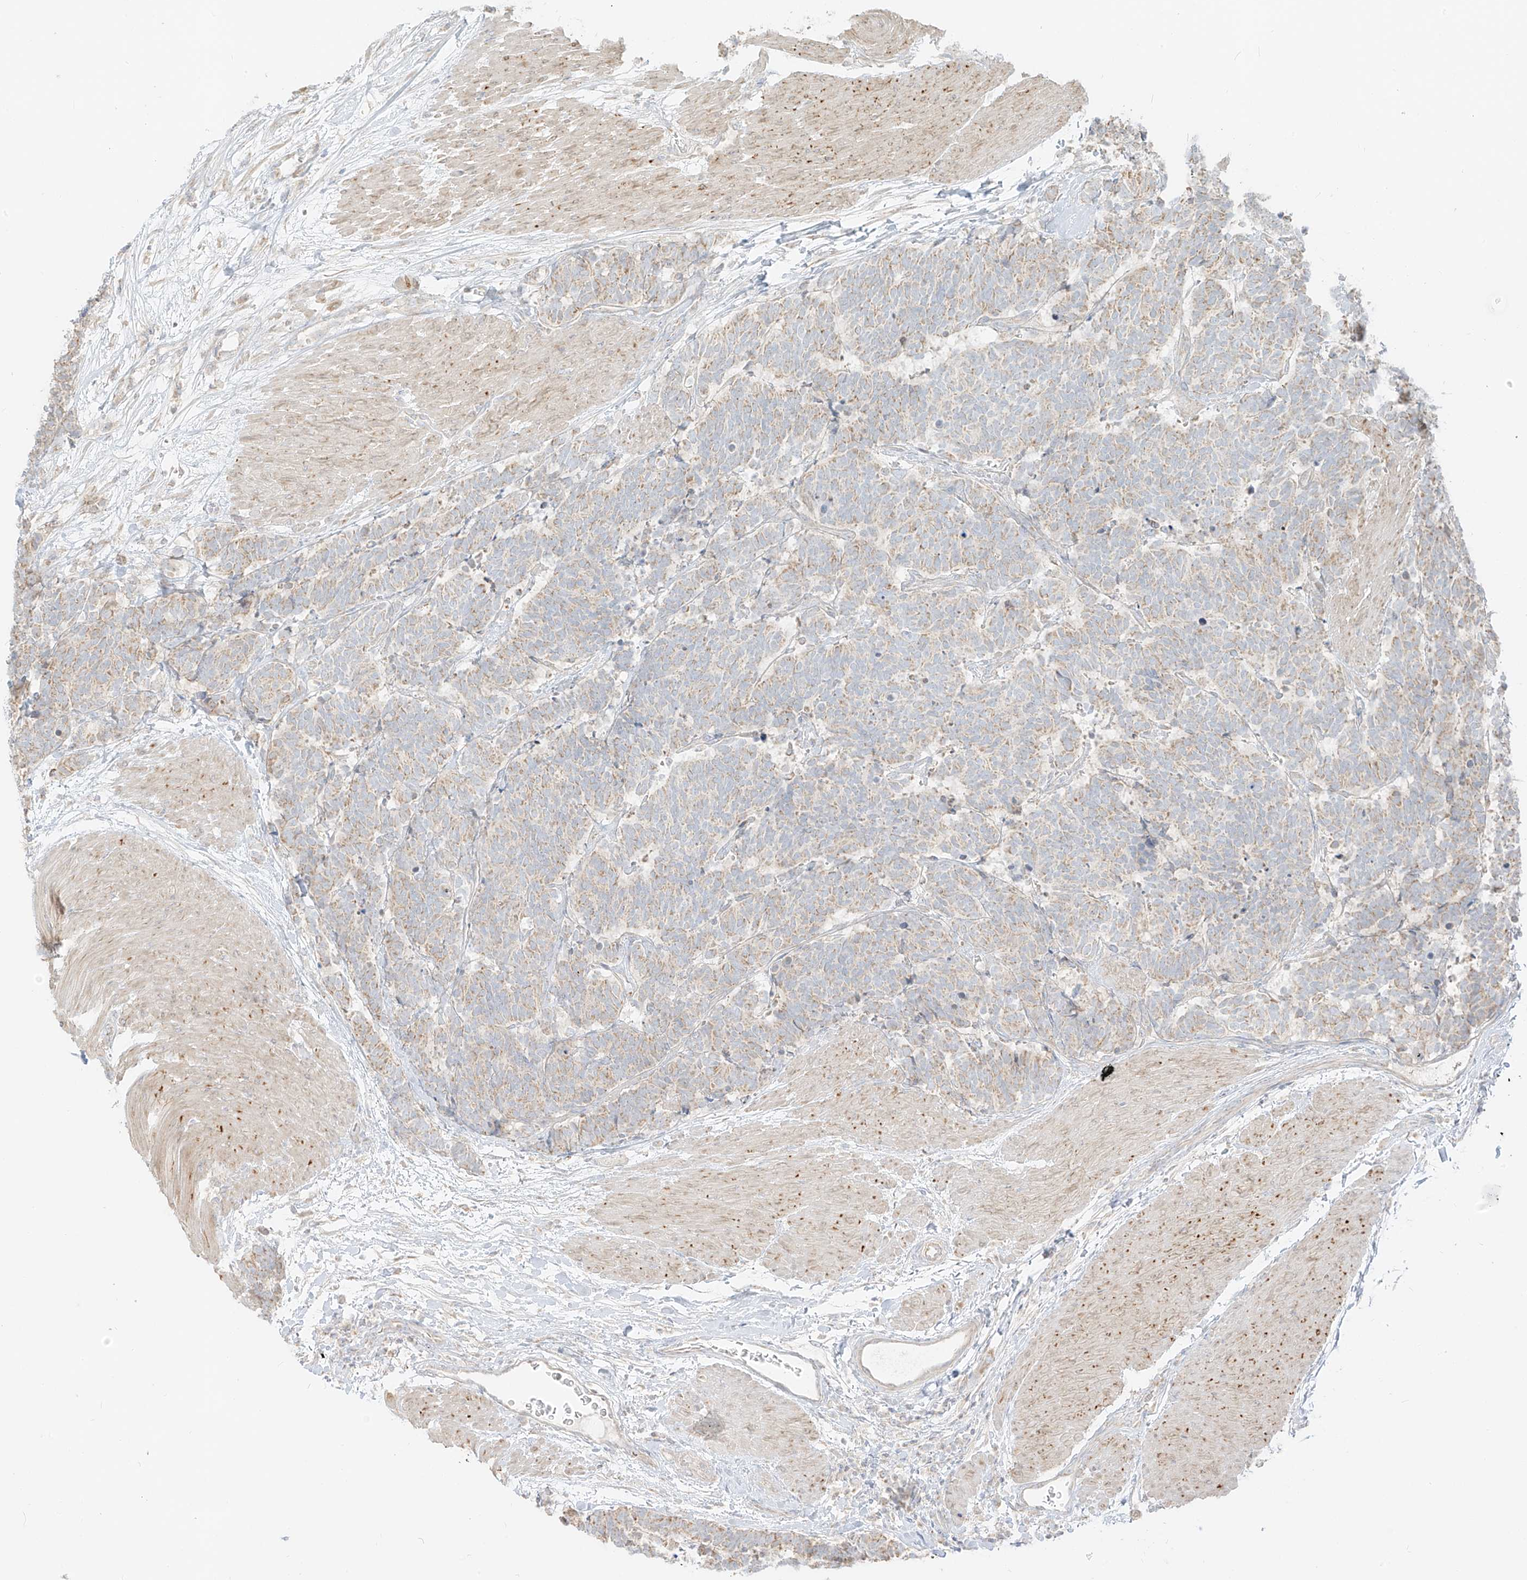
{"staining": {"intensity": "weak", "quantity": "25%-75%", "location": "cytoplasmic/membranous"}, "tissue": "carcinoid", "cell_type": "Tumor cells", "image_type": "cancer", "snomed": [{"axis": "morphology", "description": "Carcinoma, NOS"}, {"axis": "morphology", "description": "Carcinoid, malignant, NOS"}, {"axis": "topography", "description": "Urinary bladder"}], "caption": "High-power microscopy captured an immunohistochemistry photomicrograph of carcinoid, revealing weak cytoplasmic/membranous staining in approximately 25%-75% of tumor cells.", "gene": "ZIM3", "patient": {"sex": "male", "age": 57}}